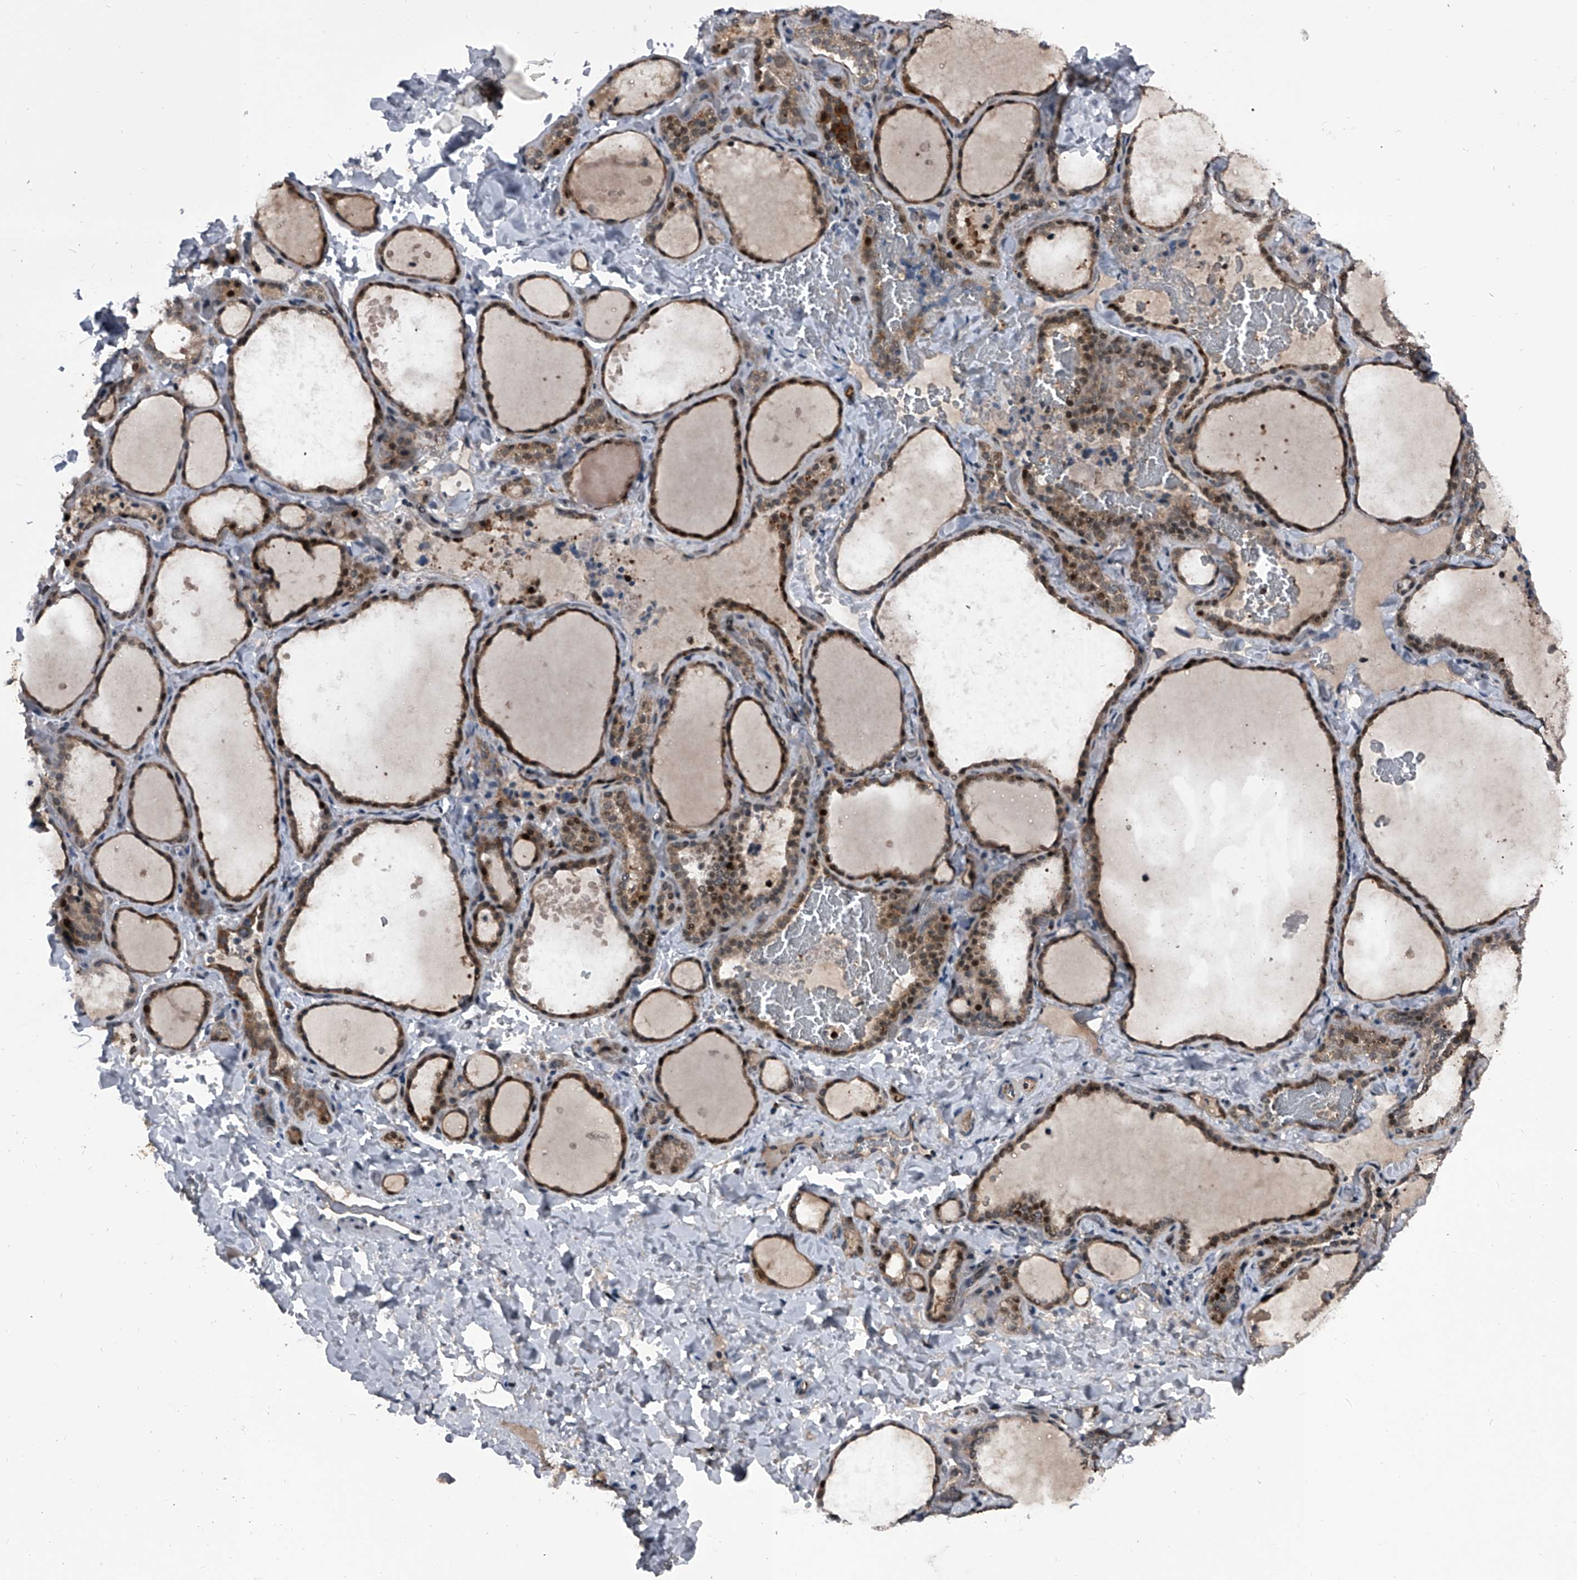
{"staining": {"intensity": "moderate", "quantity": "25%-75%", "location": "cytoplasmic/membranous,nuclear"}, "tissue": "thyroid gland", "cell_type": "Glandular cells", "image_type": "normal", "snomed": [{"axis": "morphology", "description": "Normal tissue, NOS"}, {"axis": "topography", "description": "Thyroid gland"}], "caption": "IHC of normal thyroid gland exhibits medium levels of moderate cytoplasmic/membranous,nuclear expression in about 25%-75% of glandular cells.", "gene": "ELK4", "patient": {"sex": "female", "age": 22}}